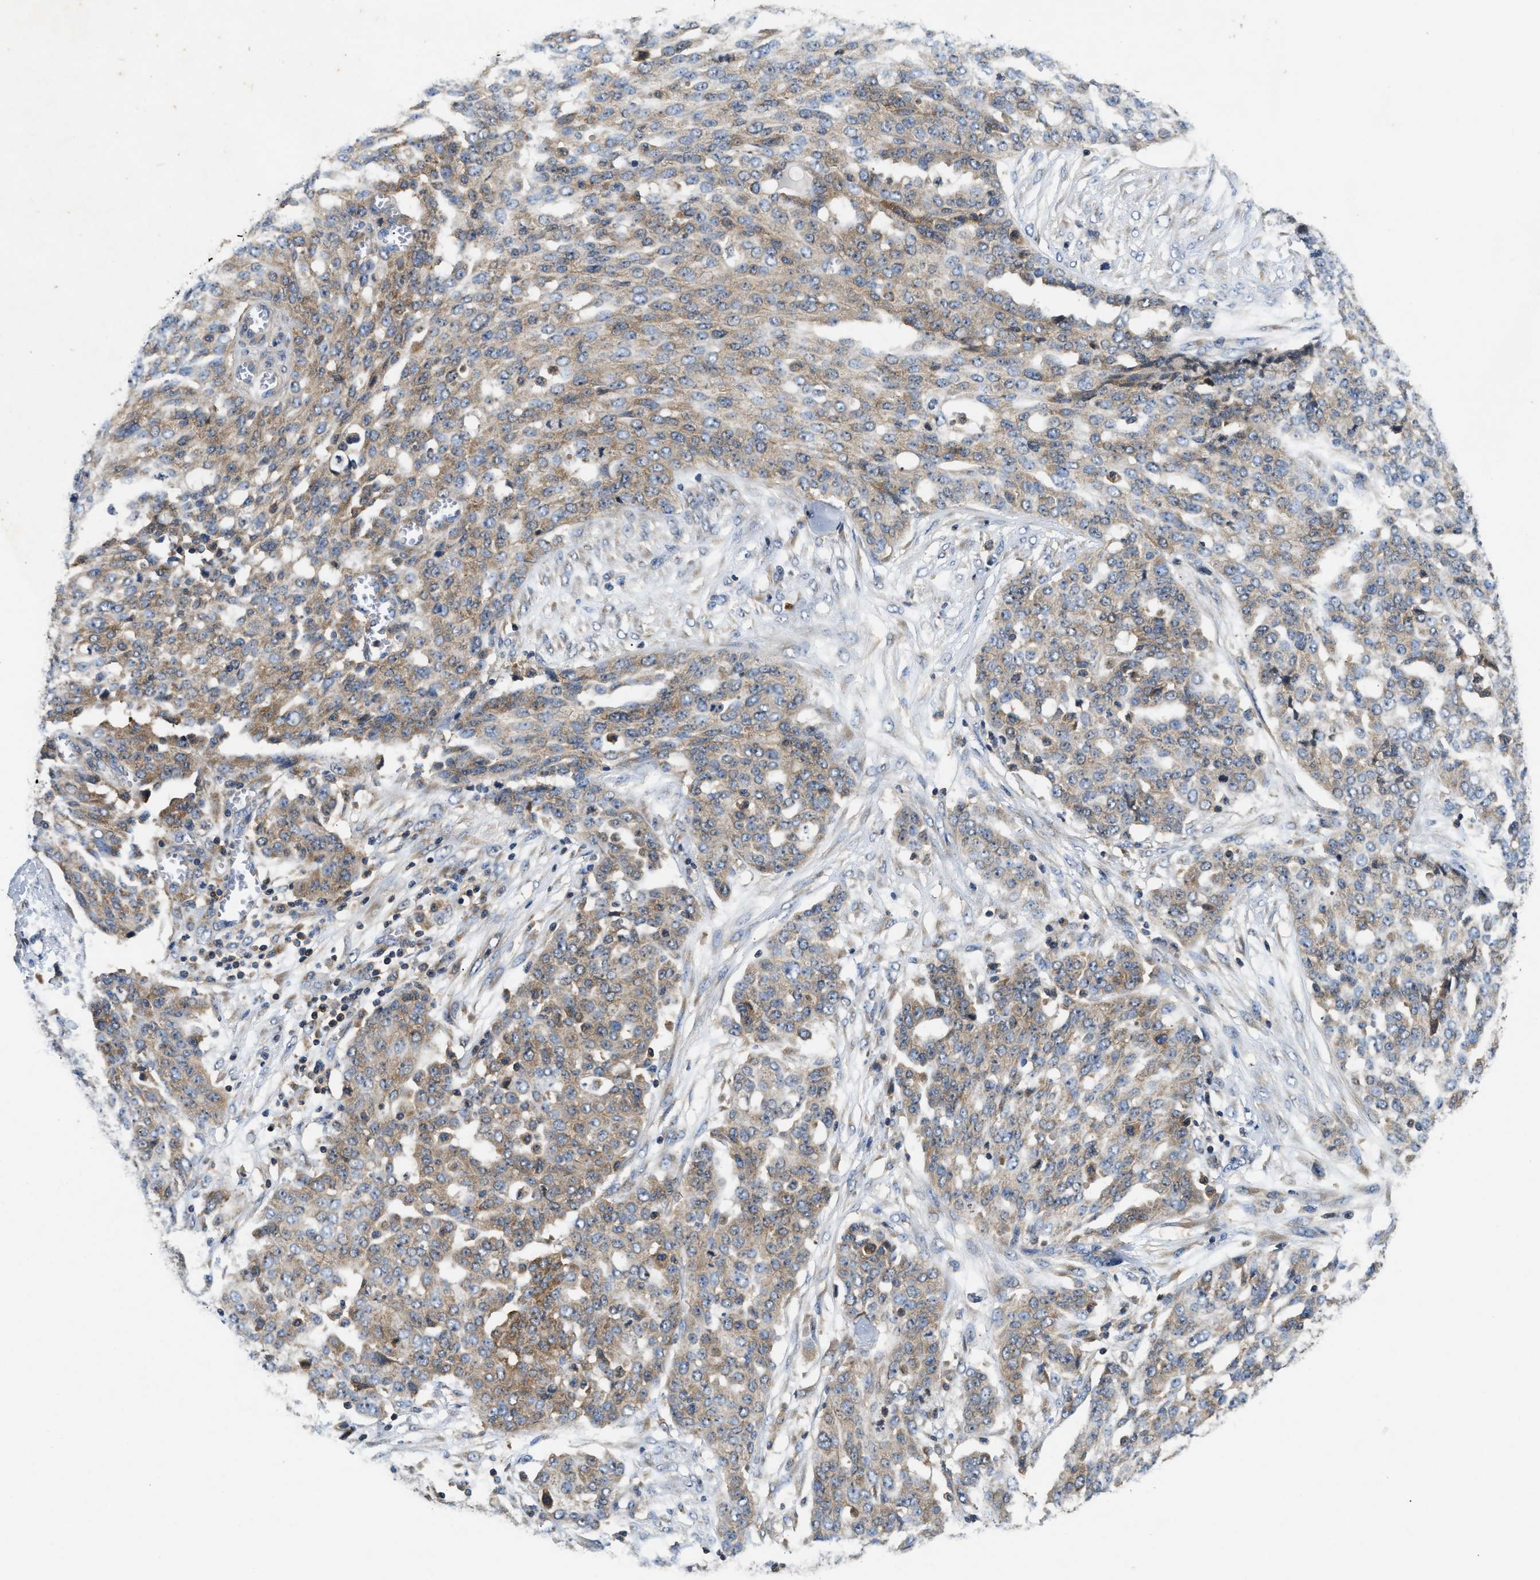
{"staining": {"intensity": "moderate", "quantity": "25%-75%", "location": "cytoplasmic/membranous"}, "tissue": "ovarian cancer", "cell_type": "Tumor cells", "image_type": "cancer", "snomed": [{"axis": "morphology", "description": "Cystadenocarcinoma, serous, NOS"}, {"axis": "topography", "description": "Soft tissue"}, {"axis": "topography", "description": "Ovary"}], "caption": "Protein expression by immunohistochemistry shows moderate cytoplasmic/membranous expression in about 25%-75% of tumor cells in ovarian cancer.", "gene": "CCM2", "patient": {"sex": "female", "age": 57}}